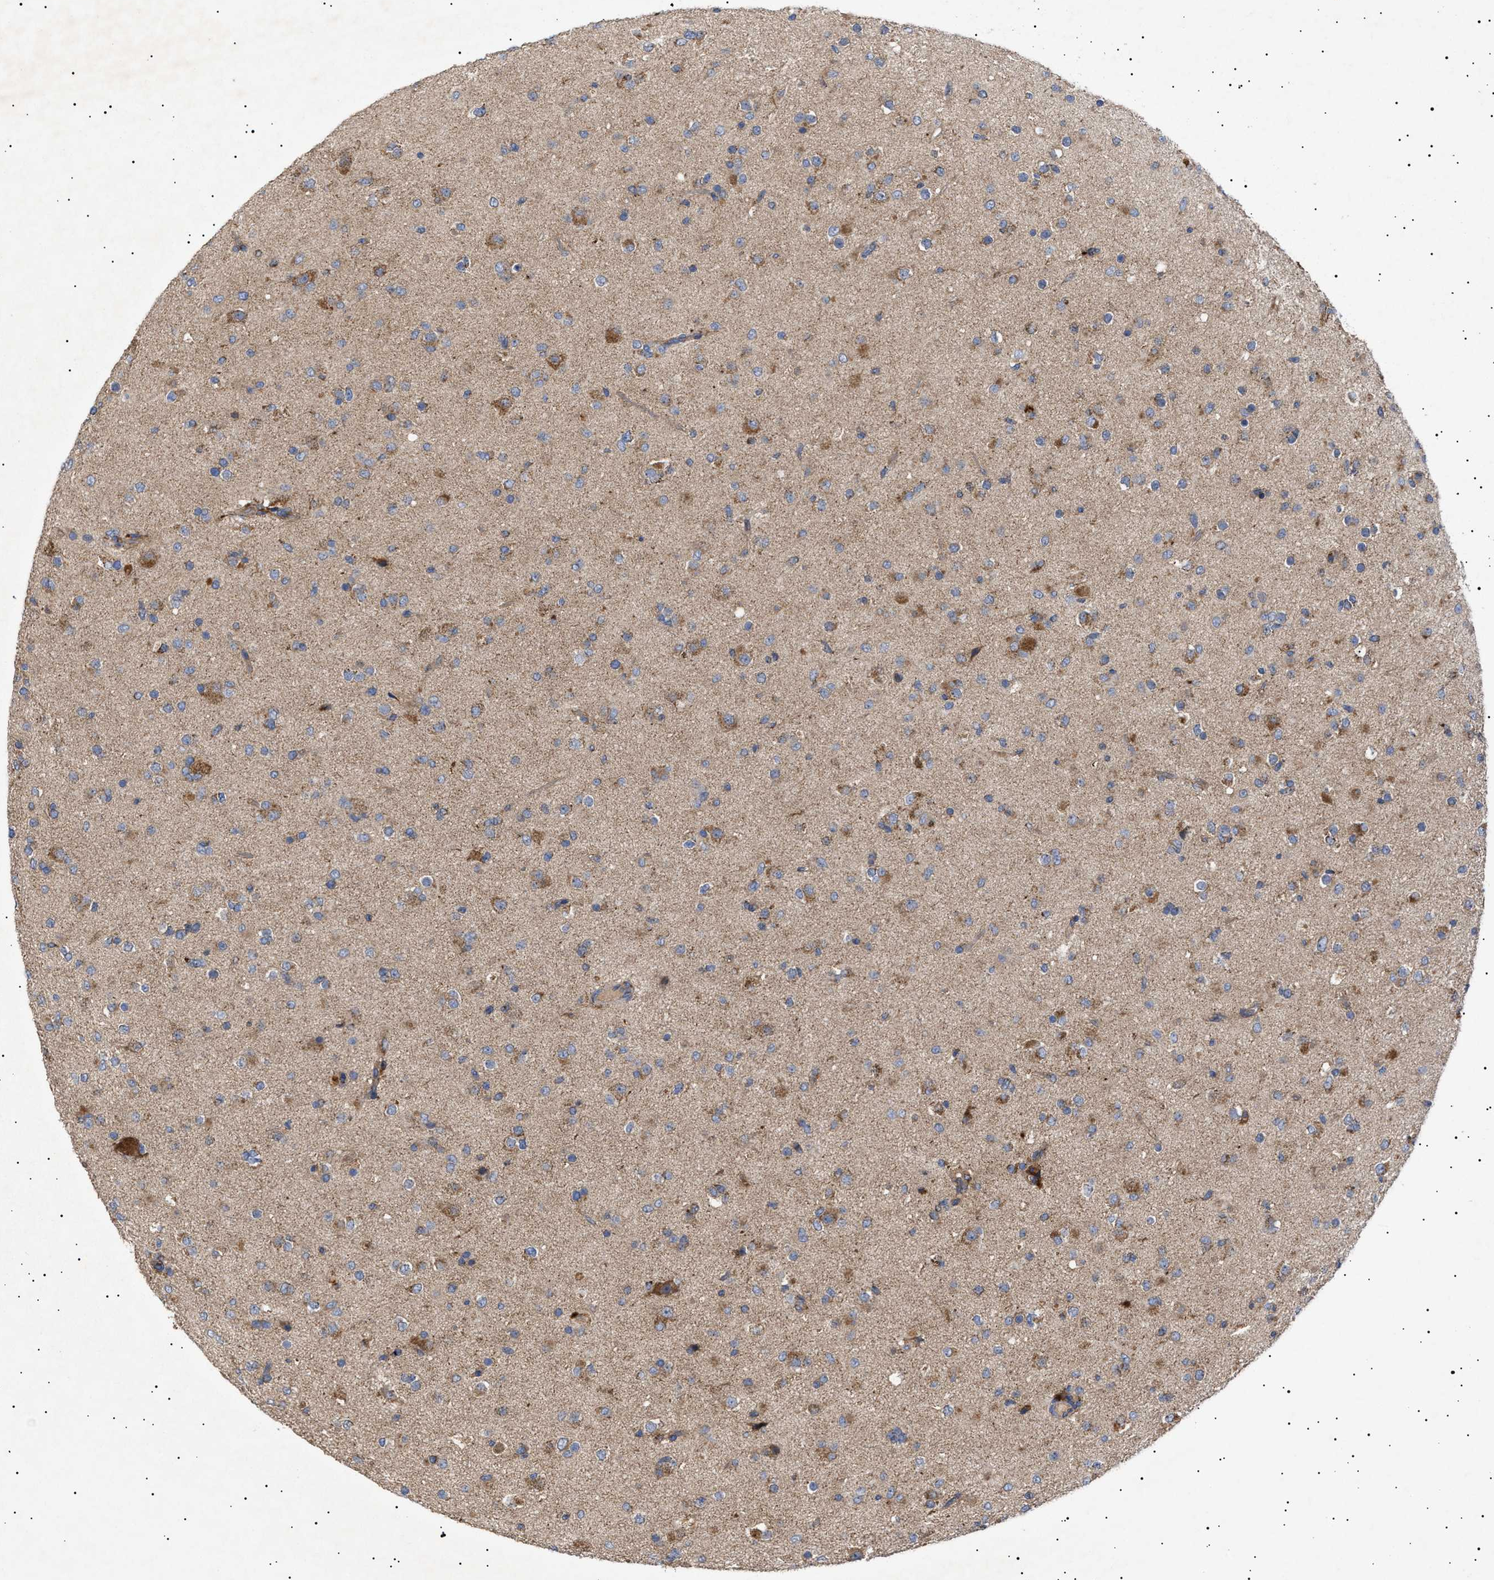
{"staining": {"intensity": "moderate", "quantity": "25%-75%", "location": "cytoplasmic/membranous"}, "tissue": "glioma", "cell_type": "Tumor cells", "image_type": "cancer", "snomed": [{"axis": "morphology", "description": "Glioma, malignant, Low grade"}, {"axis": "topography", "description": "Brain"}], "caption": "Glioma stained with DAB IHC reveals medium levels of moderate cytoplasmic/membranous positivity in approximately 25%-75% of tumor cells.", "gene": "MRPL10", "patient": {"sex": "male", "age": 65}}